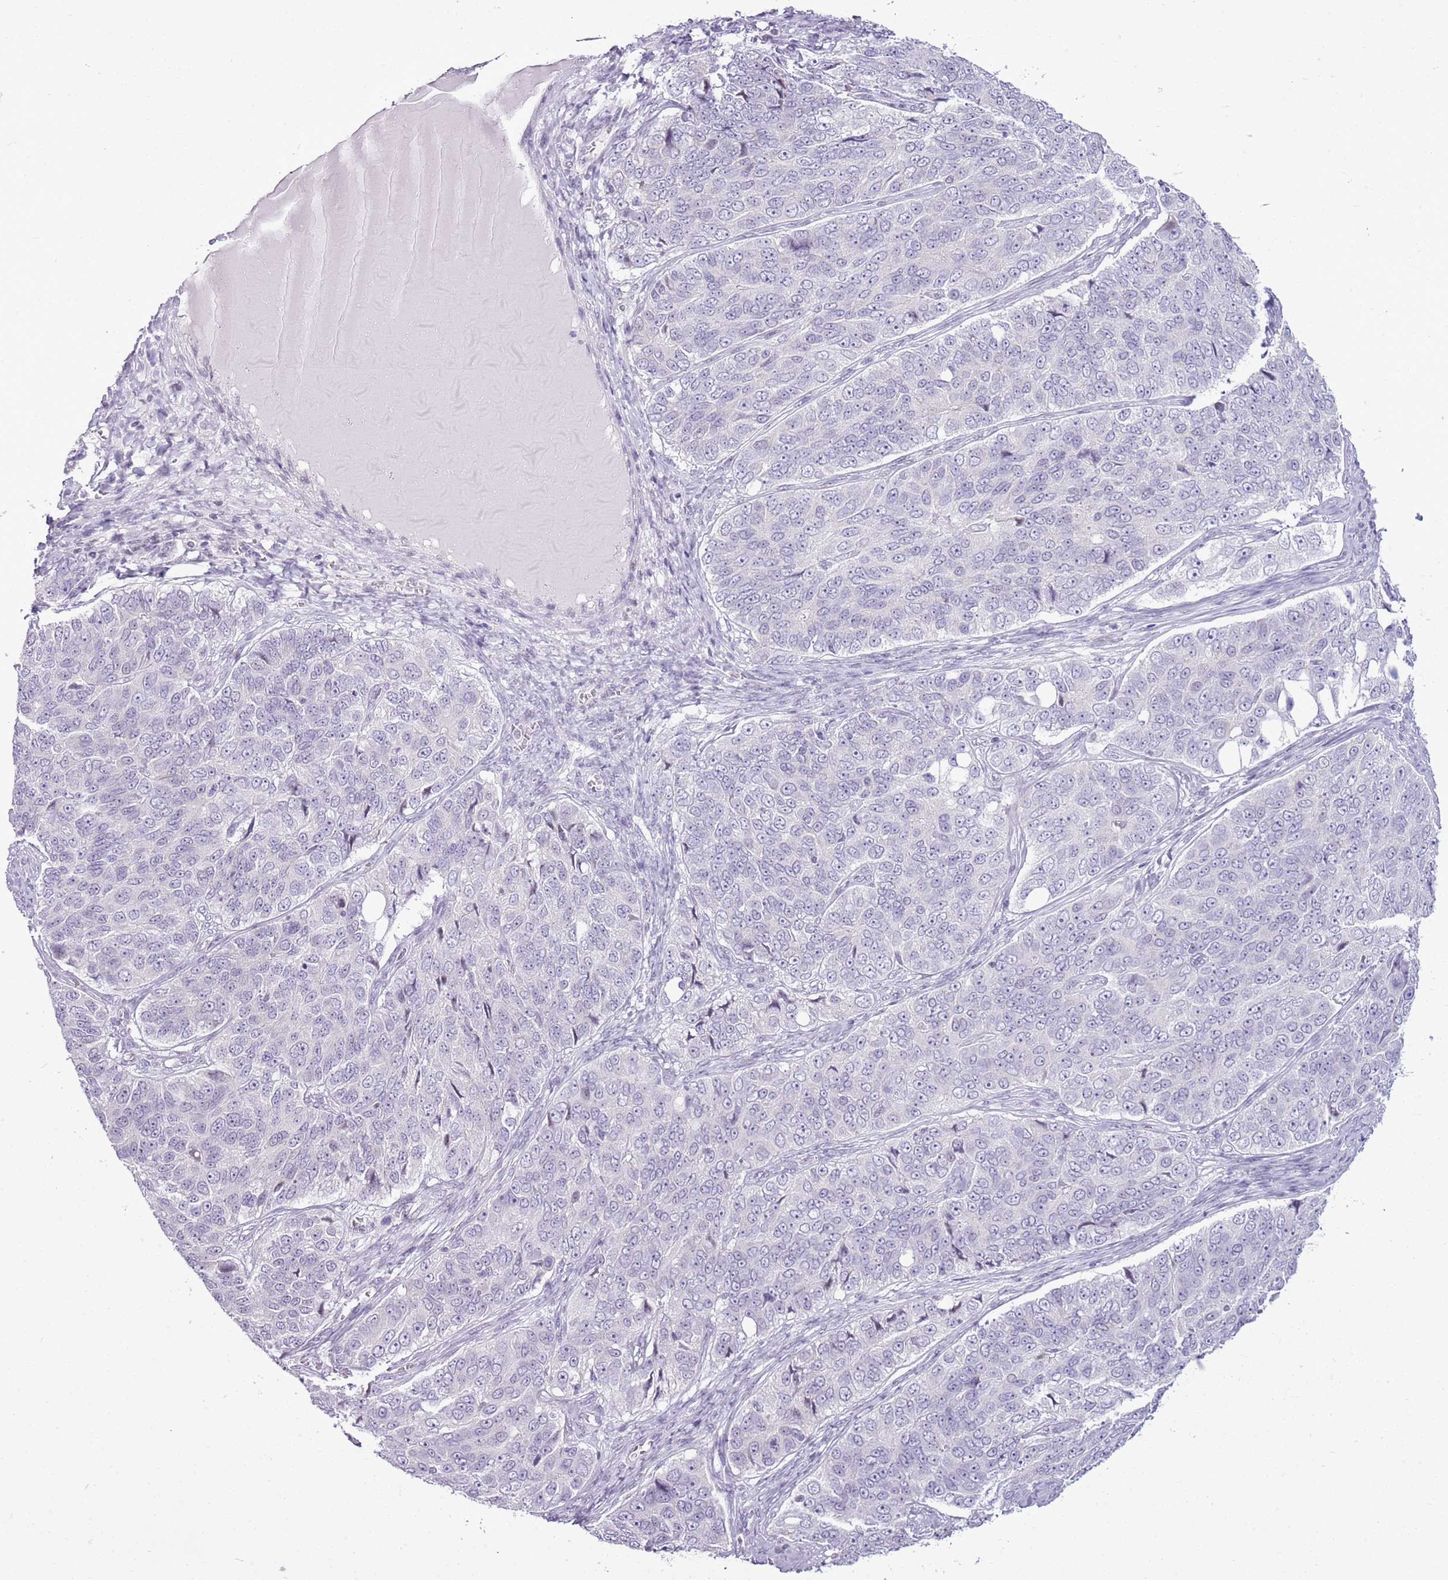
{"staining": {"intensity": "negative", "quantity": "none", "location": "none"}, "tissue": "ovarian cancer", "cell_type": "Tumor cells", "image_type": "cancer", "snomed": [{"axis": "morphology", "description": "Carcinoma, endometroid"}, {"axis": "topography", "description": "Ovary"}], "caption": "The photomicrograph exhibits no staining of tumor cells in ovarian cancer. The staining is performed using DAB (3,3'-diaminobenzidine) brown chromogen with nuclei counter-stained in using hematoxylin.", "gene": "RPL3L", "patient": {"sex": "female", "age": 51}}